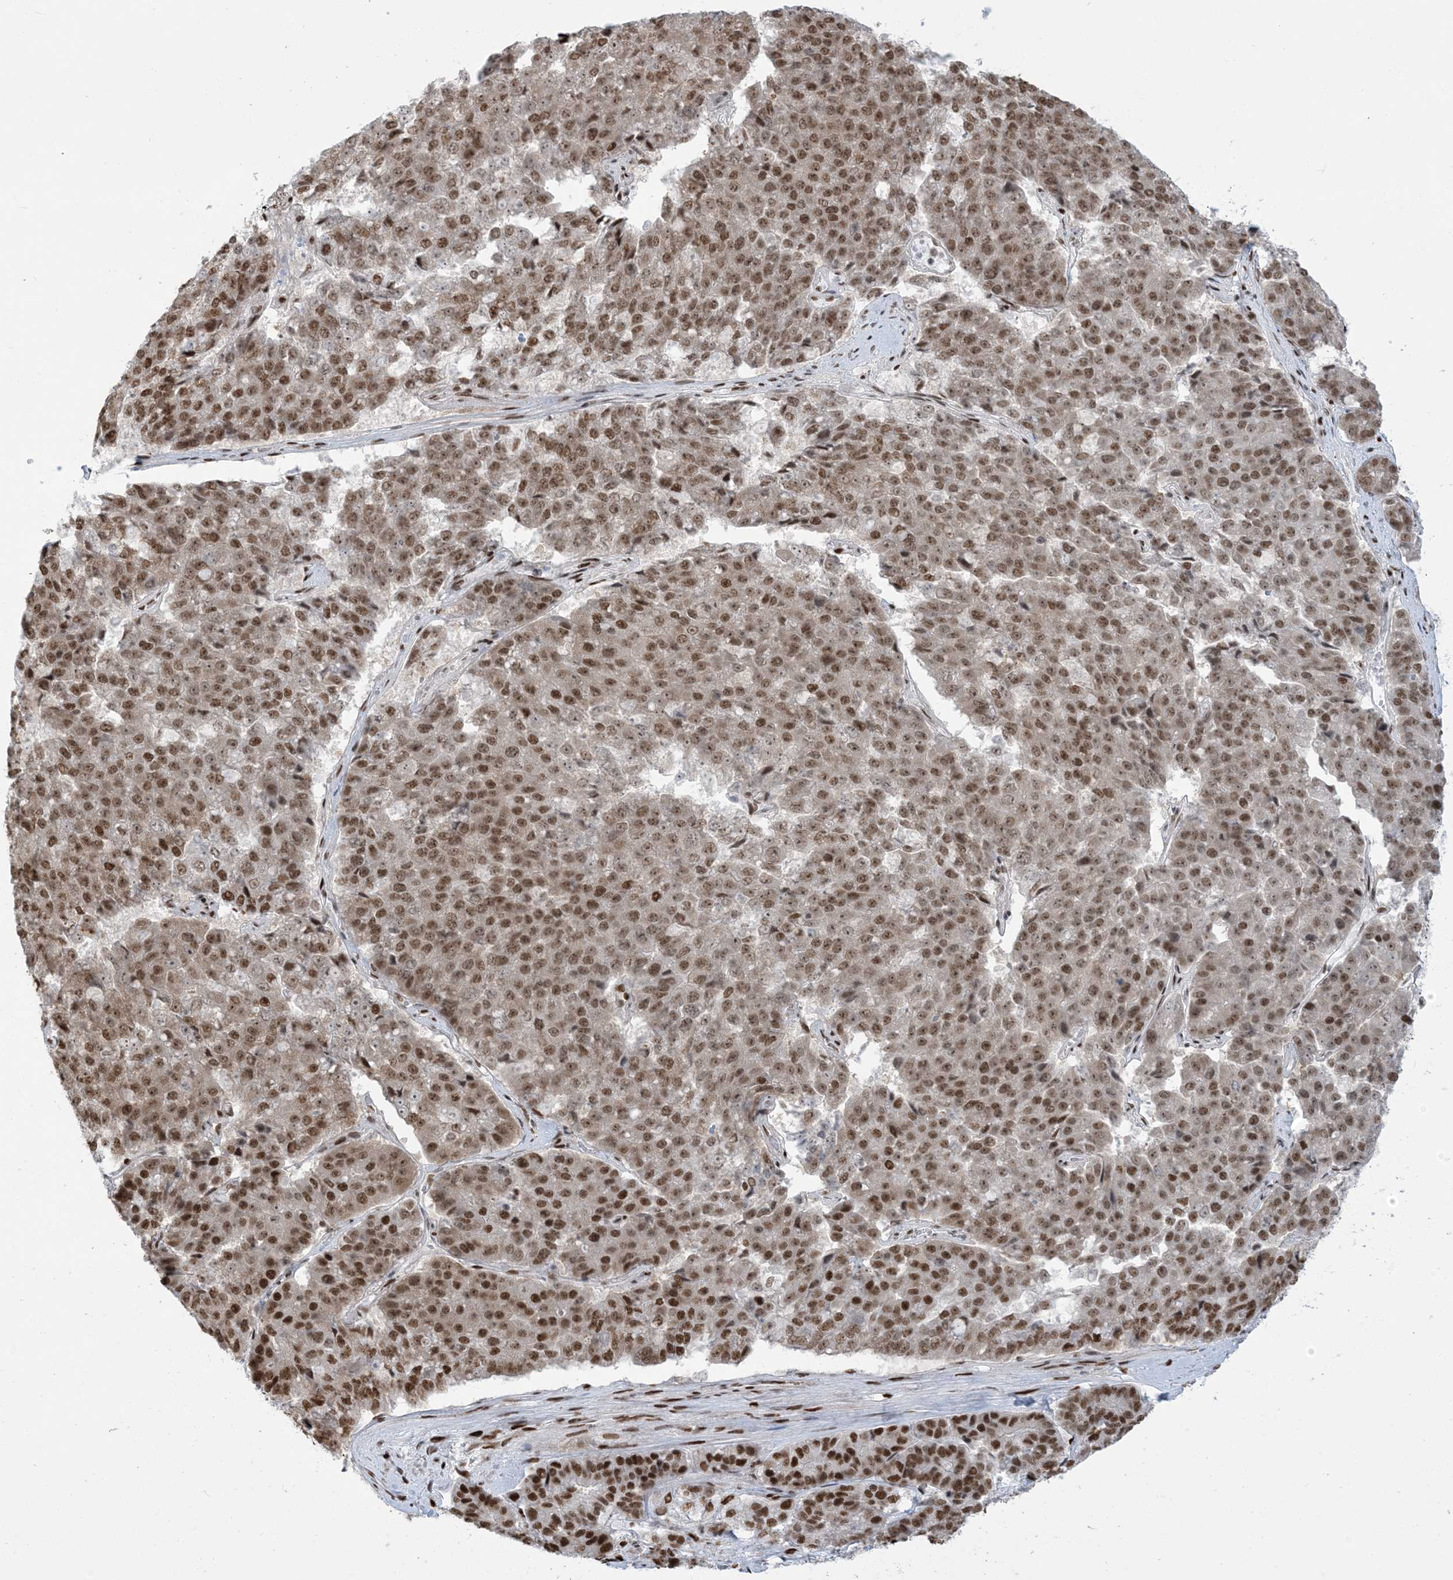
{"staining": {"intensity": "moderate", "quantity": ">75%", "location": "nuclear"}, "tissue": "pancreatic cancer", "cell_type": "Tumor cells", "image_type": "cancer", "snomed": [{"axis": "morphology", "description": "Adenocarcinoma, NOS"}, {"axis": "topography", "description": "Pancreas"}], "caption": "A high-resolution photomicrograph shows immunohistochemistry (IHC) staining of pancreatic adenocarcinoma, which displays moderate nuclear positivity in about >75% of tumor cells.", "gene": "STAG1", "patient": {"sex": "male", "age": 50}}